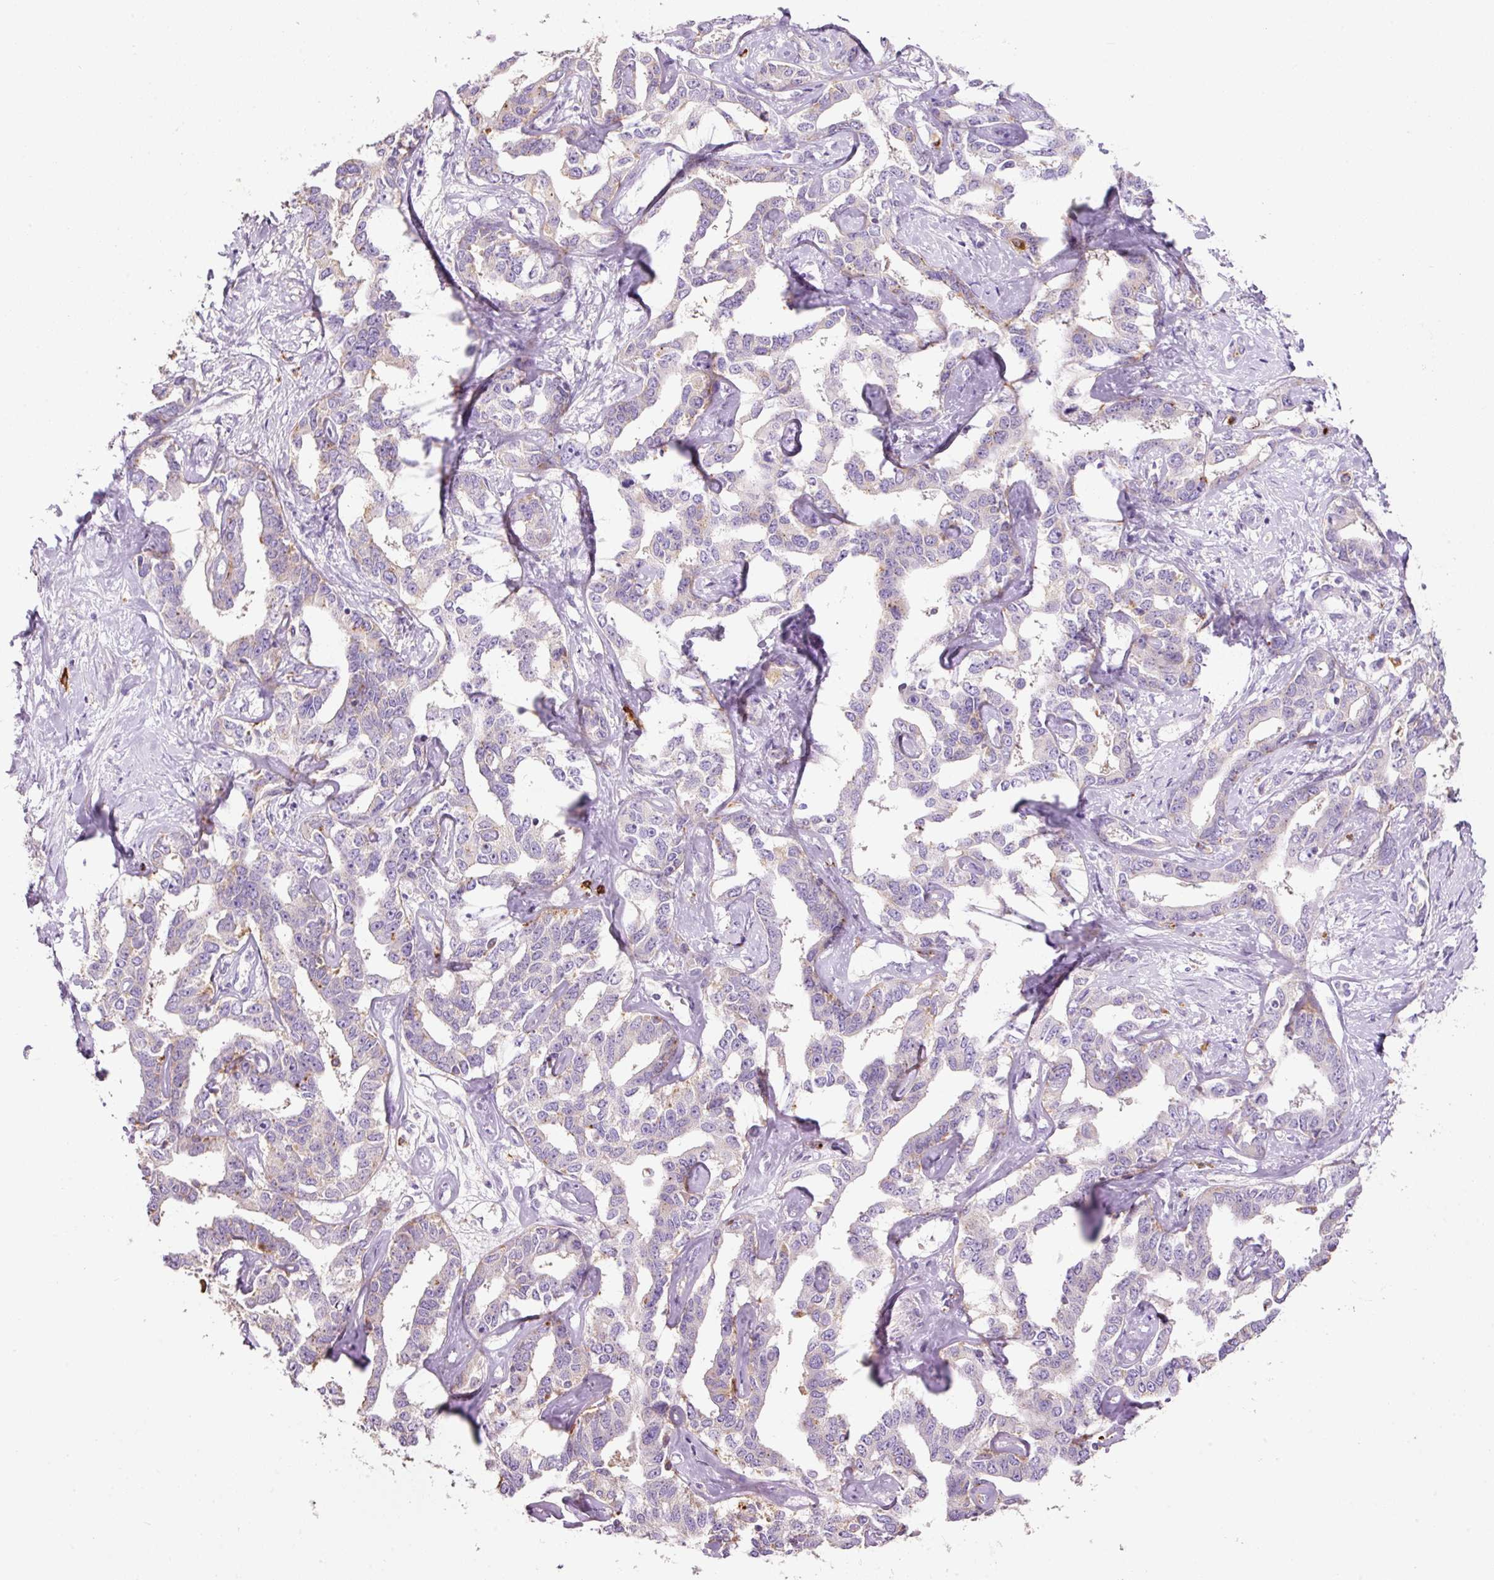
{"staining": {"intensity": "moderate", "quantity": "<25%", "location": "cytoplasmic/membranous"}, "tissue": "liver cancer", "cell_type": "Tumor cells", "image_type": "cancer", "snomed": [{"axis": "morphology", "description": "Cholangiocarcinoma"}, {"axis": "topography", "description": "Liver"}], "caption": "Immunohistochemistry (IHC) histopathology image of liver cholangiocarcinoma stained for a protein (brown), which exhibits low levels of moderate cytoplasmic/membranous positivity in about <25% of tumor cells.", "gene": "TMC8", "patient": {"sex": "male", "age": 59}}